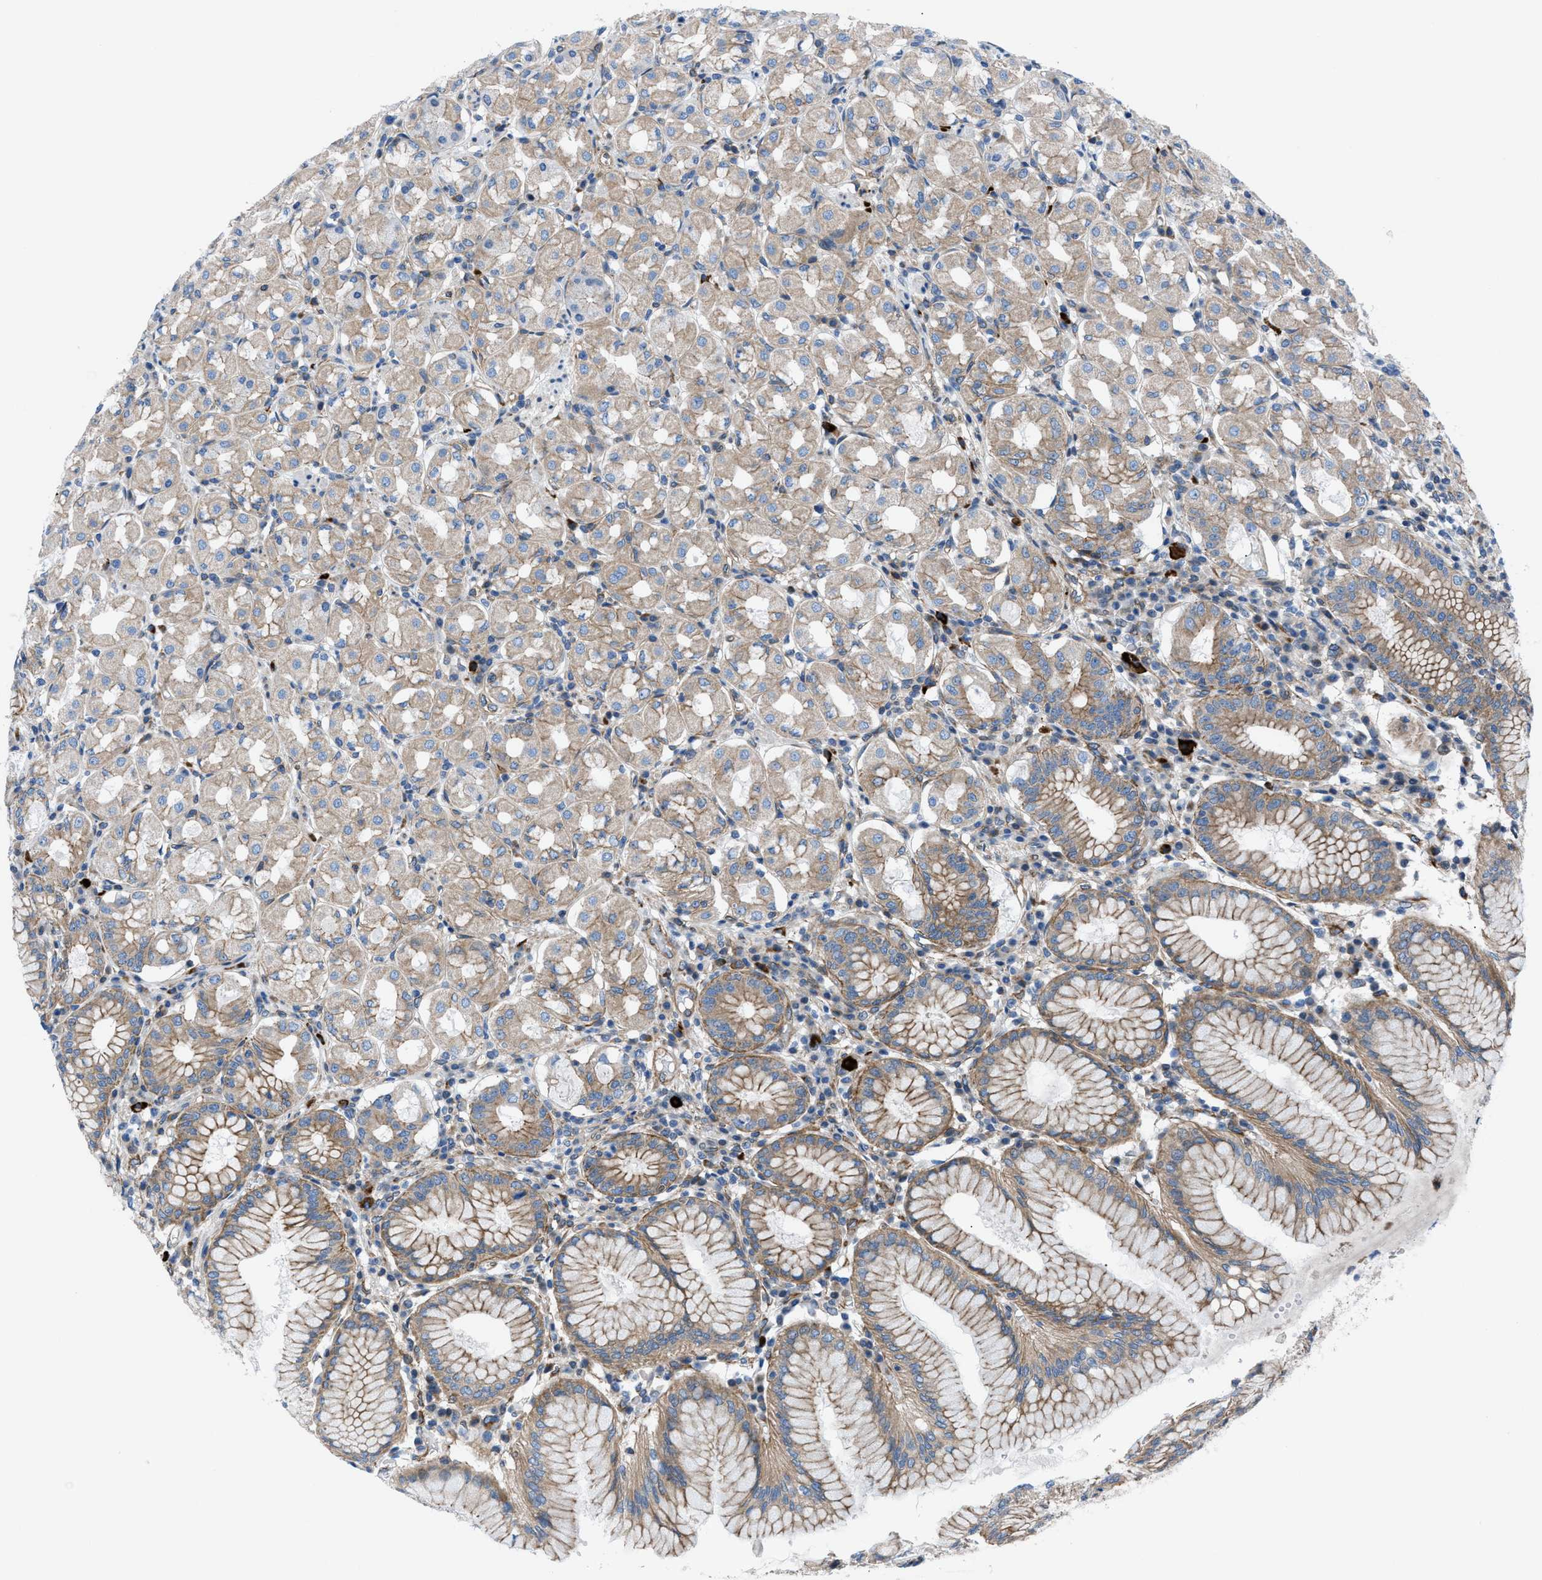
{"staining": {"intensity": "moderate", "quantity": "25%-75%", "location": "cytoplasmic/membranous"}, "tissue": "stomach", "cell_type": "Glandular cells", "image_type": "normal", "snomed": [{"axis": "morphology", "description": "Normal tissue, NOS"}, {"axis": "topography", "description": "Stomach"}, {"axis": "topography", "description": "Stomach, lower"}], "caption": "Unremarkable stomach was stained to show a protein in brown. There is medium levels of moderate cytoplasmic/membranous expression in about 25%-75% of glandular cells. Immunohistochemistry (ihc) stains the protein of interest in brown and the nuclei are stained blue.", "gene": "DMAC1", "patient": {"sex": "female", "age": 56}}